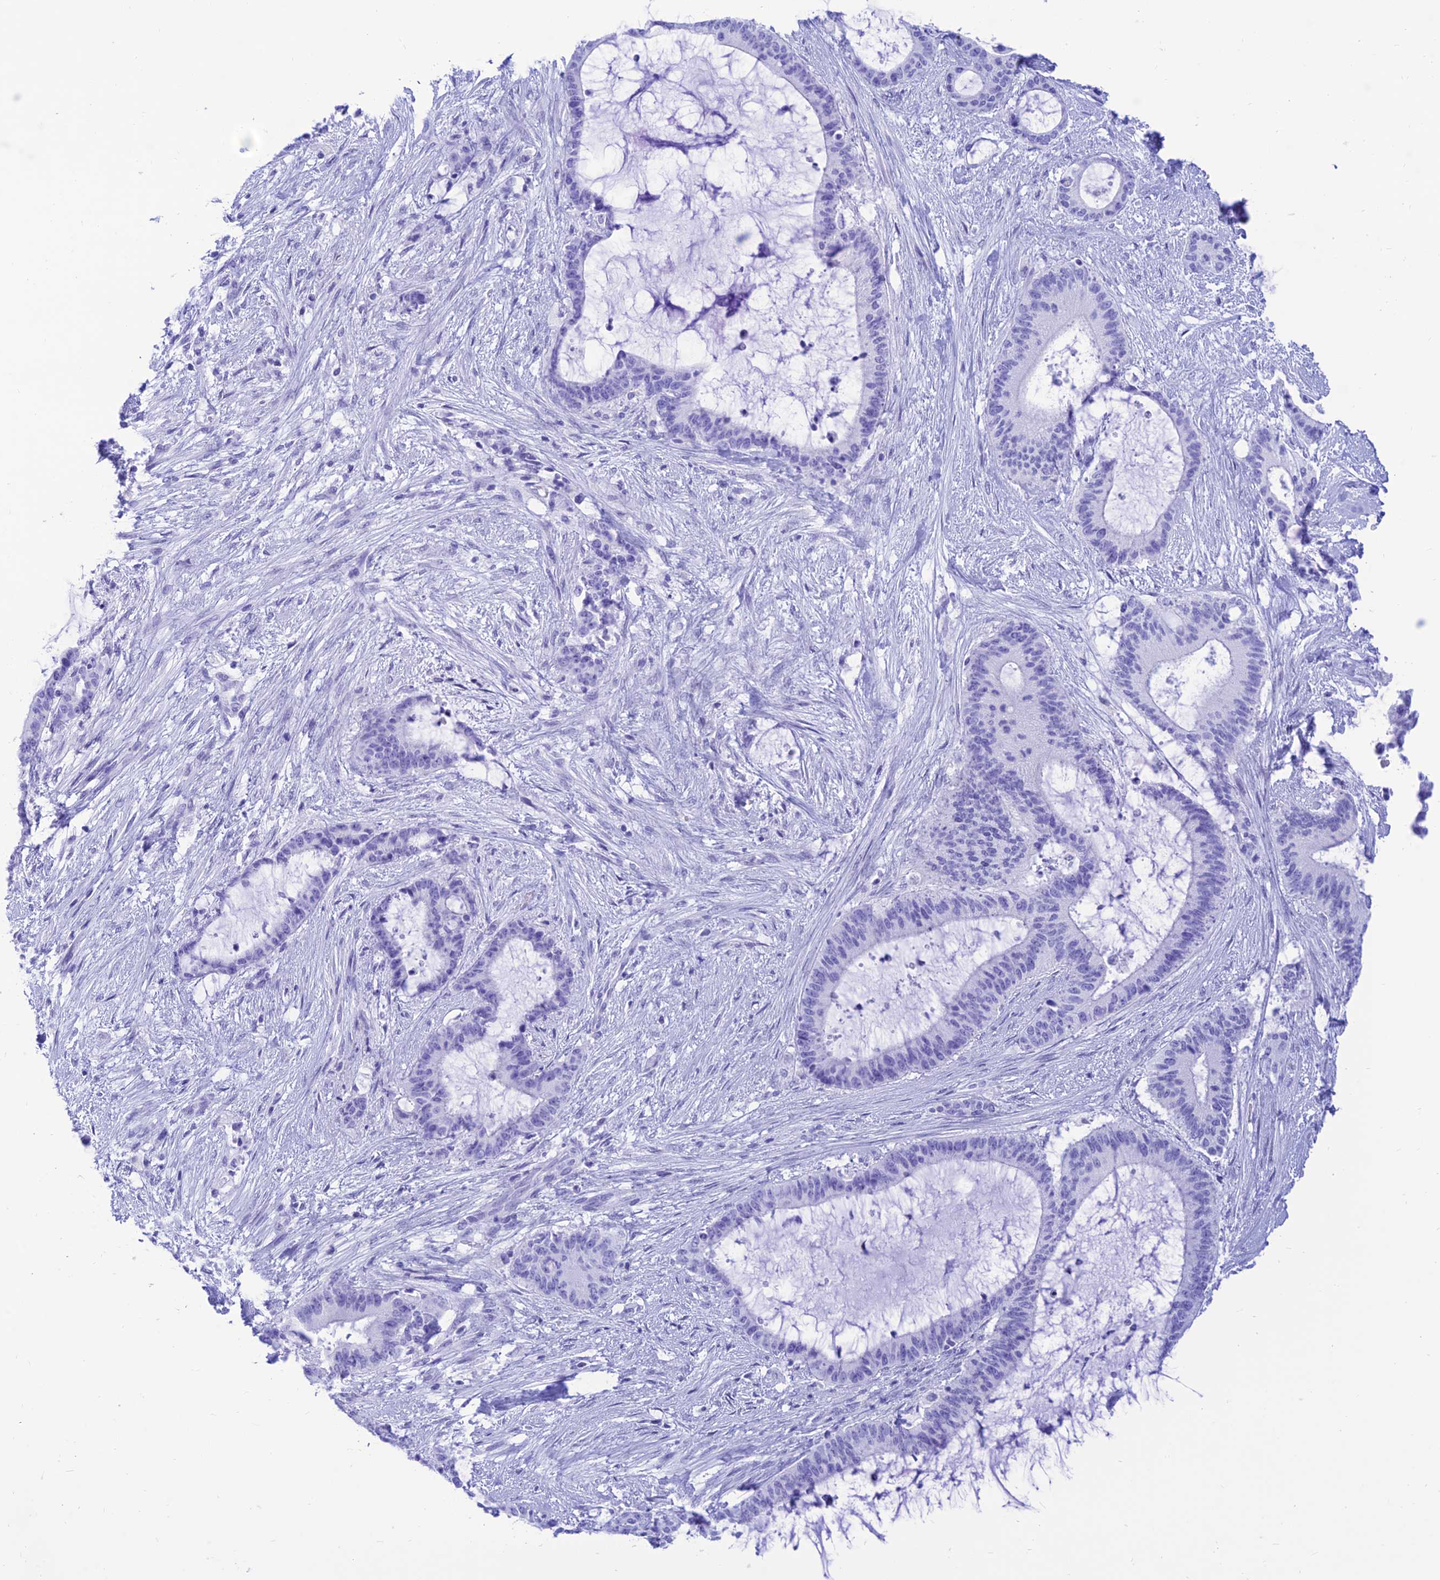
{"staining": {"intensity": "negative", "quantity": "none", "location": "none"}, "tissue": "liver cancer", "cell_type": "Tumor cells", "image_type": "cancer", "snomed": [{"axis": "morphology", "description": "Normal tissue, NOS"}, {"axis": "morphology", "description": "Cholangiocarcinoma"}, {"axis": "topography", "description": "Liver"}, {"axis": "topography", "description": "Peripheral nerve tissue"}], "caption": "DAB (3,3'-diaminobenzidine) immunohistochemical staining of liver cancer (cholangiocarcinoma) exhibits no significant staining in tumor cells. The staining was performed using DAB to visualize the protein expression in brown, while the nuclei were stained in blue with hematoxylin (Magnification: 20x).", "gene": "PRNP", "patient": {"sex": "female", "age": 73}}